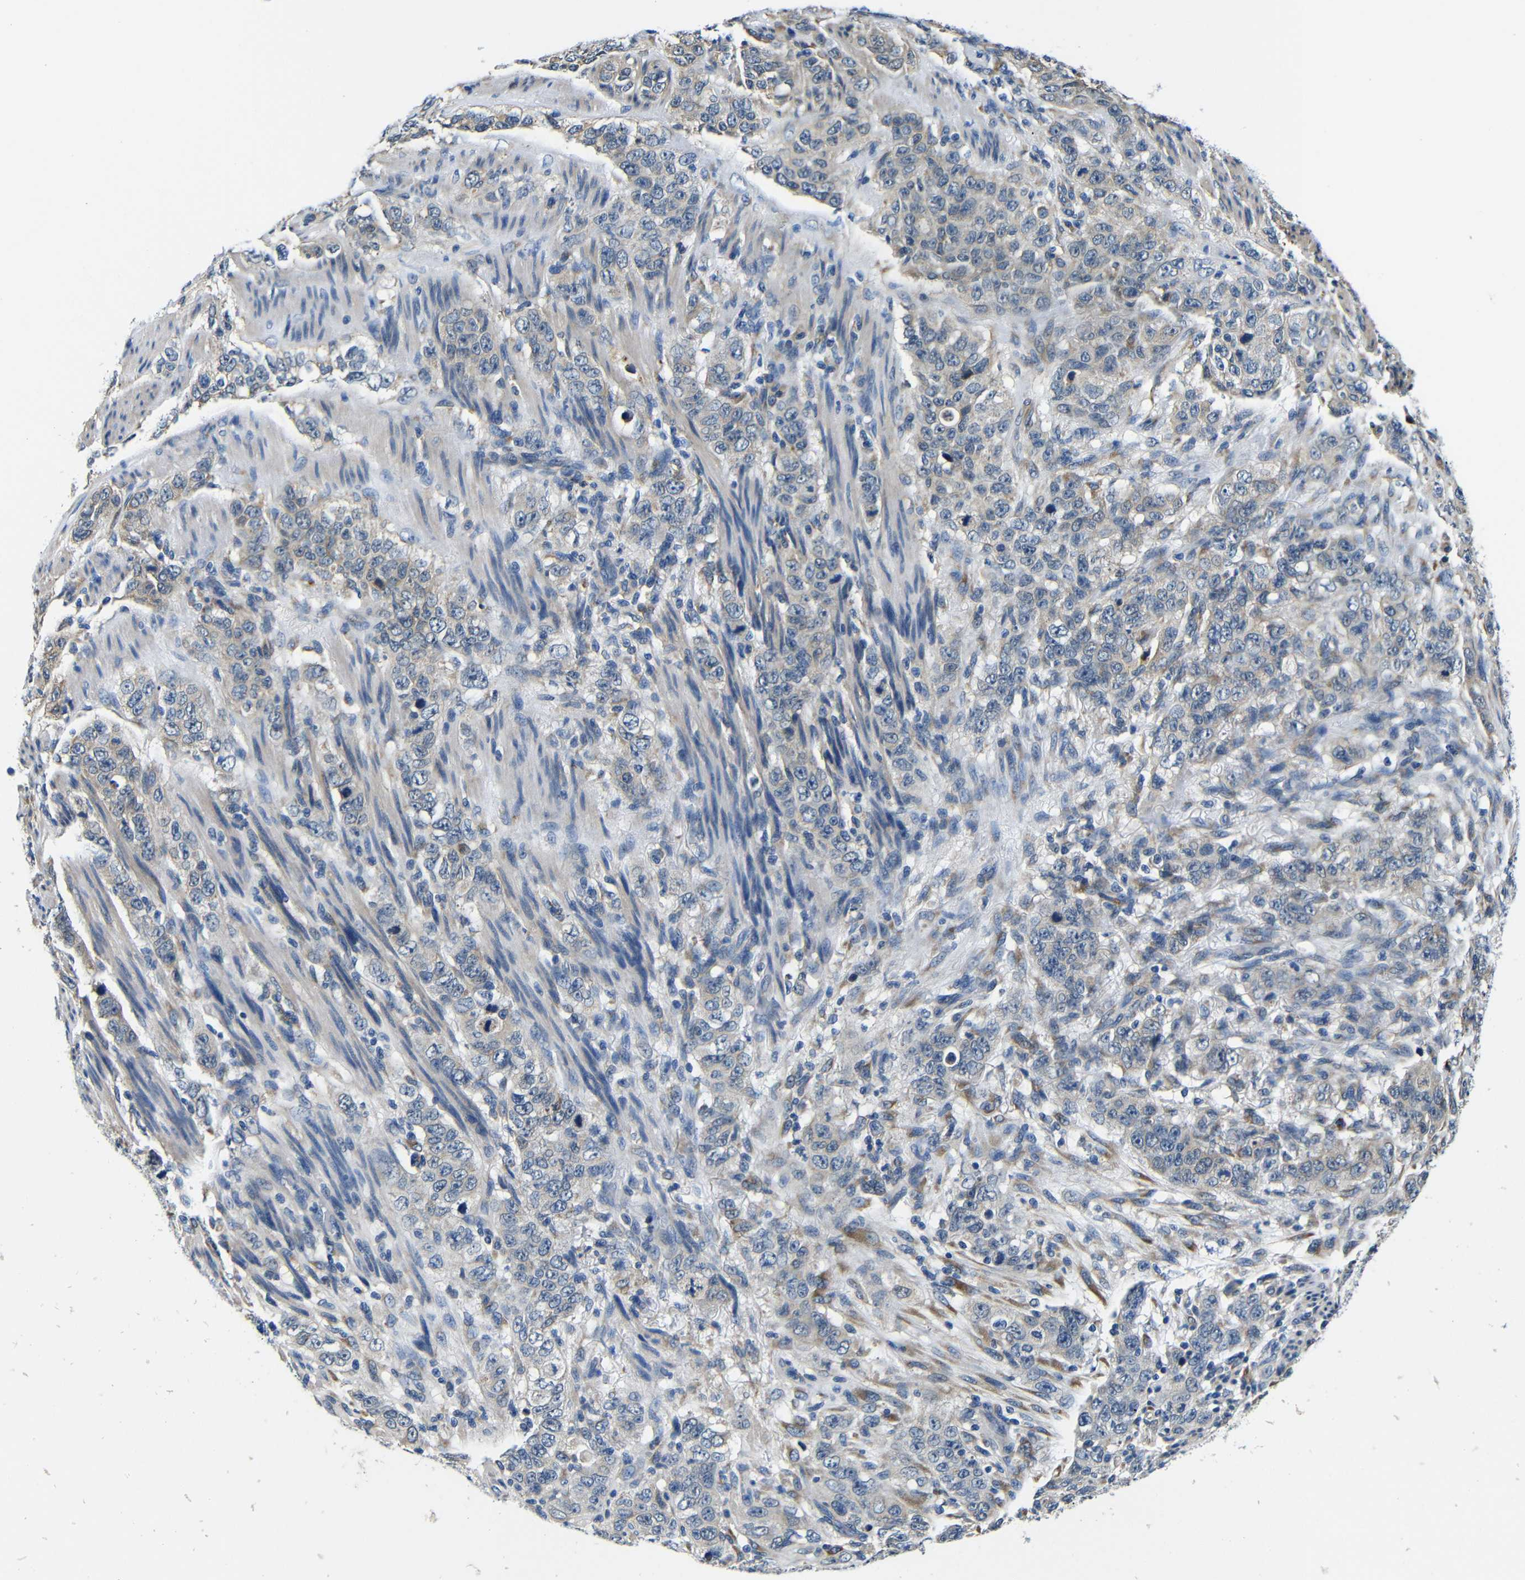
{"staining": {"intensity": "weak", "quantity": "25%-75%", "location": "cytoplasmic/membranous"}, "tissue": "stomach cancer", "cell_type": "Tumor cells", "image_type": "cancer", "snomed": [{"axis": "morphology", "description": "Adenocarcinoma, NOS"}, {"axis": "topography", "description": "Stomach"}], "caption": "IHC staining of stomach cancer (adenocarcinoma), which displays low levels of weak cytoplasmic/membranous expression in about 25%-75% of tumor cells indicating weak cytoplasmic/membranous protein staining. The staining was performed using DAB (3,3'-diaminobenzidine) (brown) for protein detection and nuclei were counterstained in hematoxylin (blue).", "gene": "FKBP14", "patient": {"sex": "male", "age": 48}}